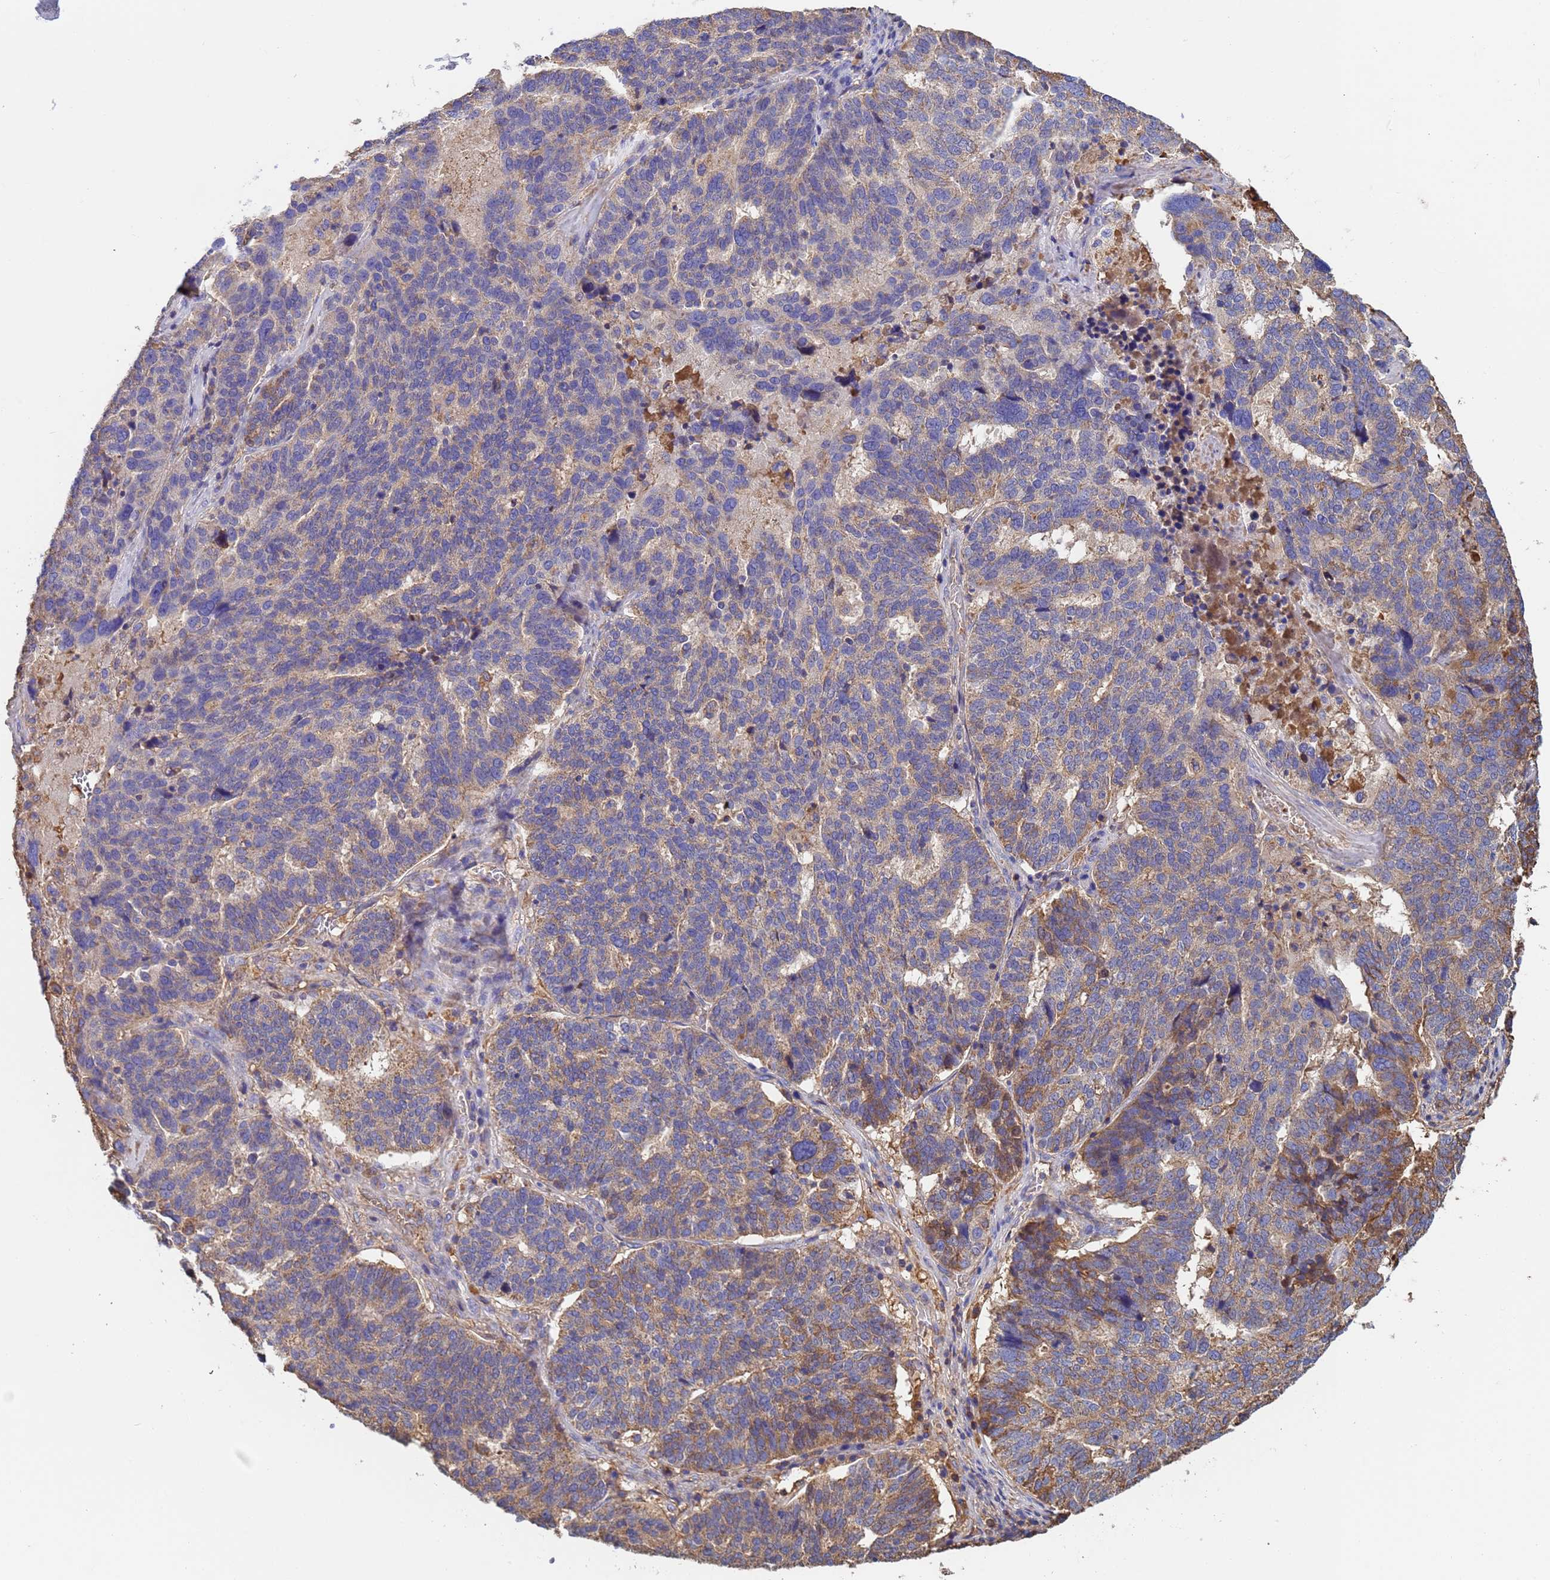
{"staining": {"intensity": "moderate", "quantity": "<25%", "location": "cytoplasmic/membranous"}, "tissue": "ovarian cancer", "cell_type": "Tumor cells", "image_type": "cancer", "snomed": [{"axis": "morphology", "description": "Cystadenocarcinoma, serous, NOS"}, {"axis": "topography", "description": "Ovary"}], "caption": "Protein expression analysis of human serous cystadenocarcinoma (ovarian) reveals moderate cytoplasmic/membranous positivity in about <25% of tumor cells.", "gene": "GLUD1", "patient": {"sex": "female", "age": 59}}